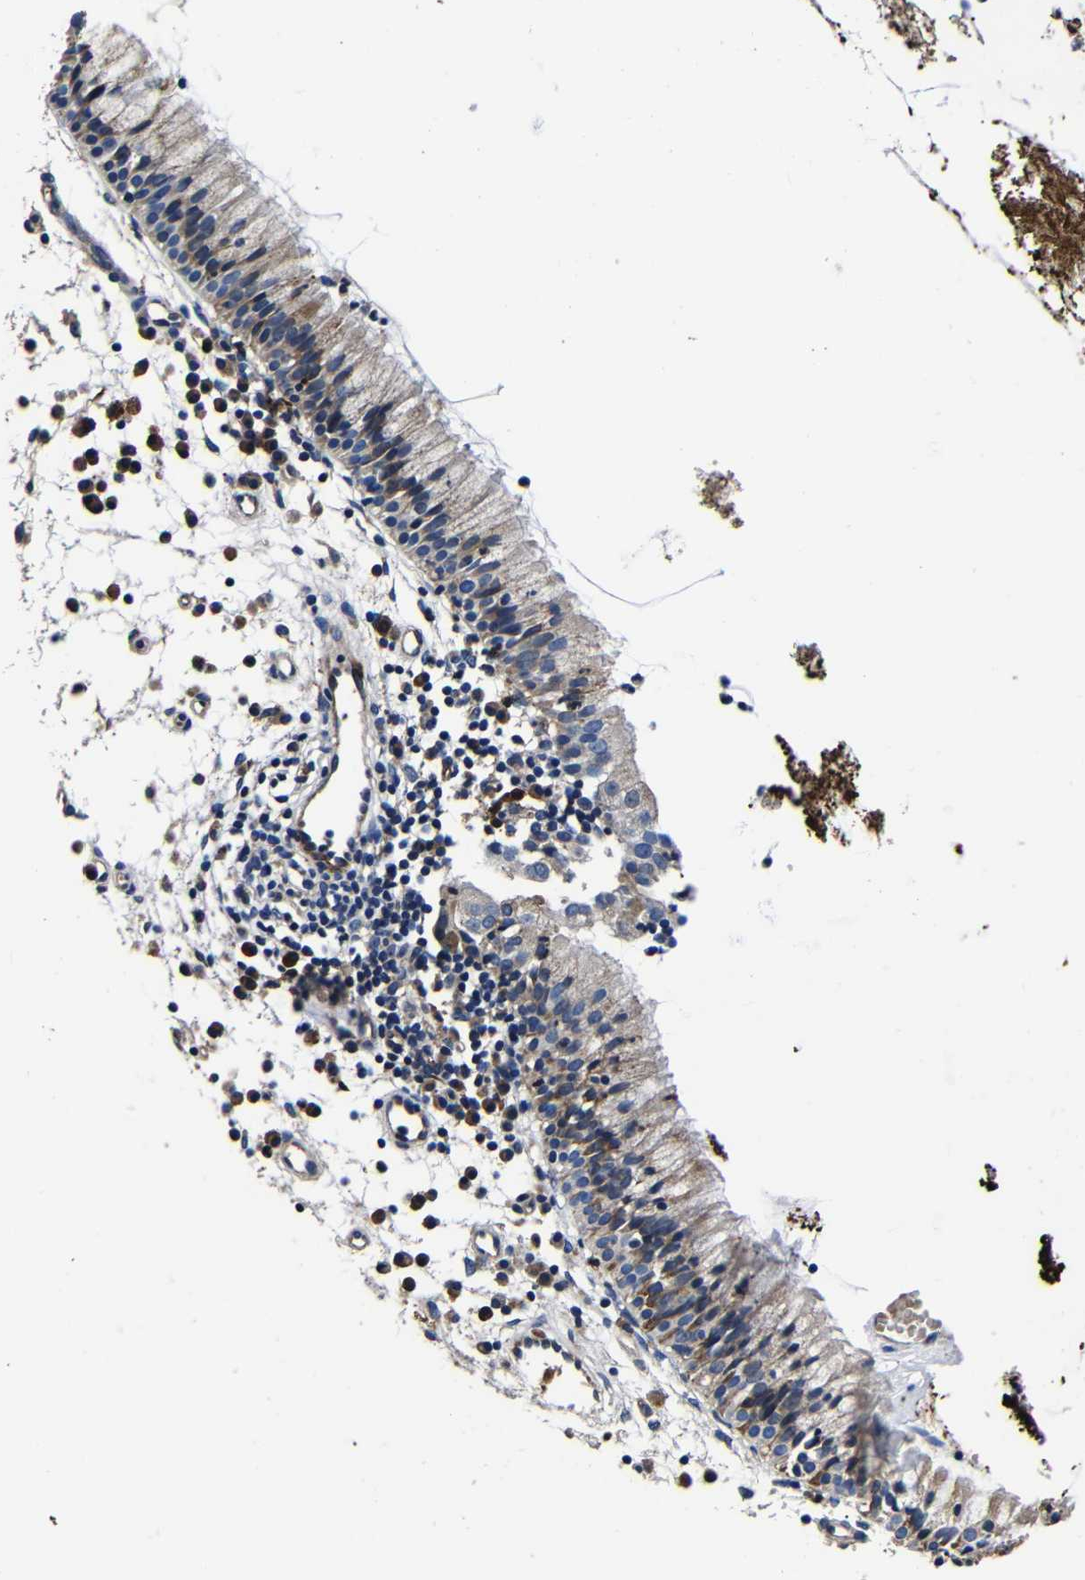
{"staining": {"intensity": "moderate", "quantity": "25%-75%", "location": "cytoplasmic/membranous"}, "tissue": "nasopharynx", "cell_type": "Respiratory epithelial cells", "image_type": "normal", "snomed": [{"axis": "morphology", "description": "Normal tissue, NOS"}, {"axis": "topography", "description": "Nasopharynx"}], "caption": "A brown stain highlights moderate cytoplasmic/membranous expression of a protein in respiratory epithelial cells of normal nasopharynx. The protein of interest is stained brown, and the nuclei are stained in blue (DAB (3,3'-diaminobenzidine) IHC with brightfield microscopy, high magnification).", "gene": "SCN9A", "patient": {"sex": "male", "age": 21}}